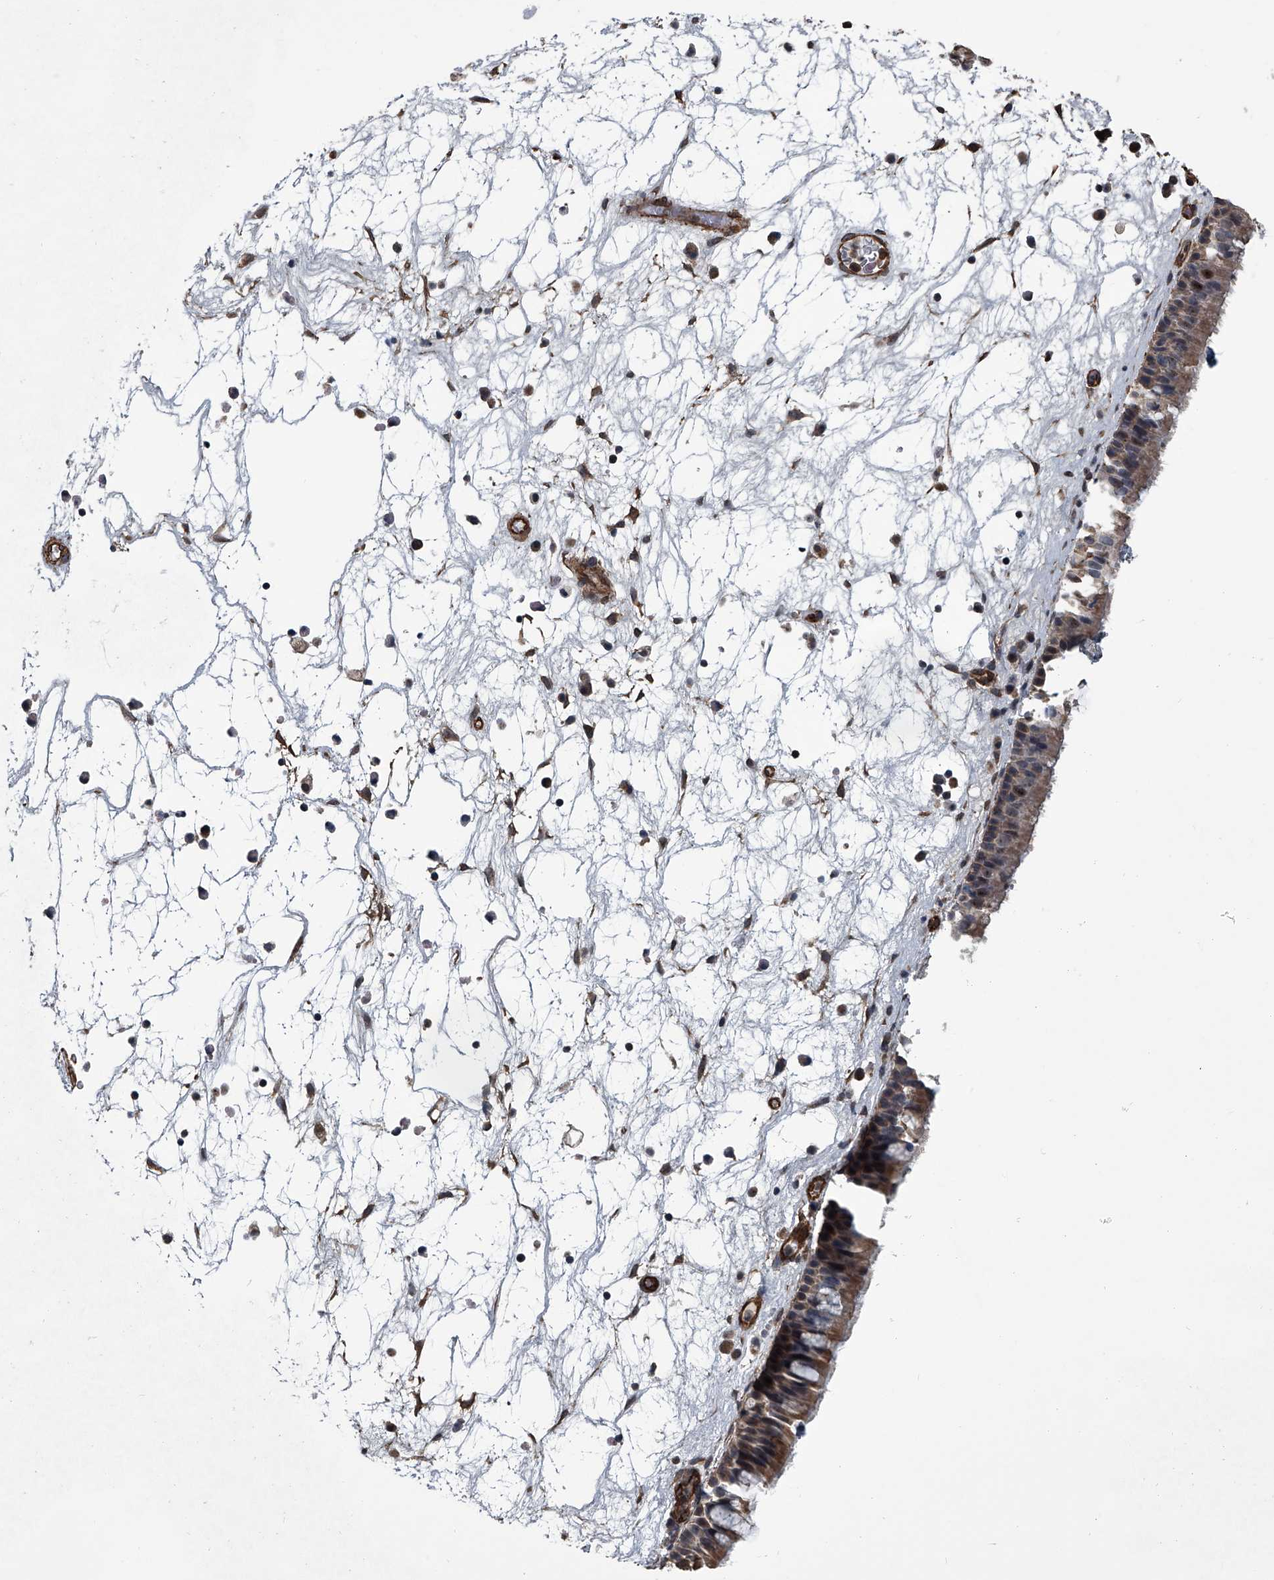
{"staining": {"intensity": "moderate", "quantity": ">75%", "location": "cytoplasmic/membranous"}, "tissue": "nasopharynx", "cell_type": "Respiratory epithelial cells", "image_type": "normal", "snomed": [{"axis": "morphology", "description": "Normal tissue, NOS"}, {"axis": "morphology", "description": "Inflammation, NOS"}, {"axis": "morphology", "description": "Malignant melanoma, Metastatic site"}, {"axis": "topography", "description": "Nasopharynx"}], "caption": "Protein staining reveals moderate cytoplasmic/membranous staining in approximately >75% of respiratory epithelial cells in benign nasopharynx.", "gene": "LDLRAD2", "patient": {"sex": "male", "age": 70}}